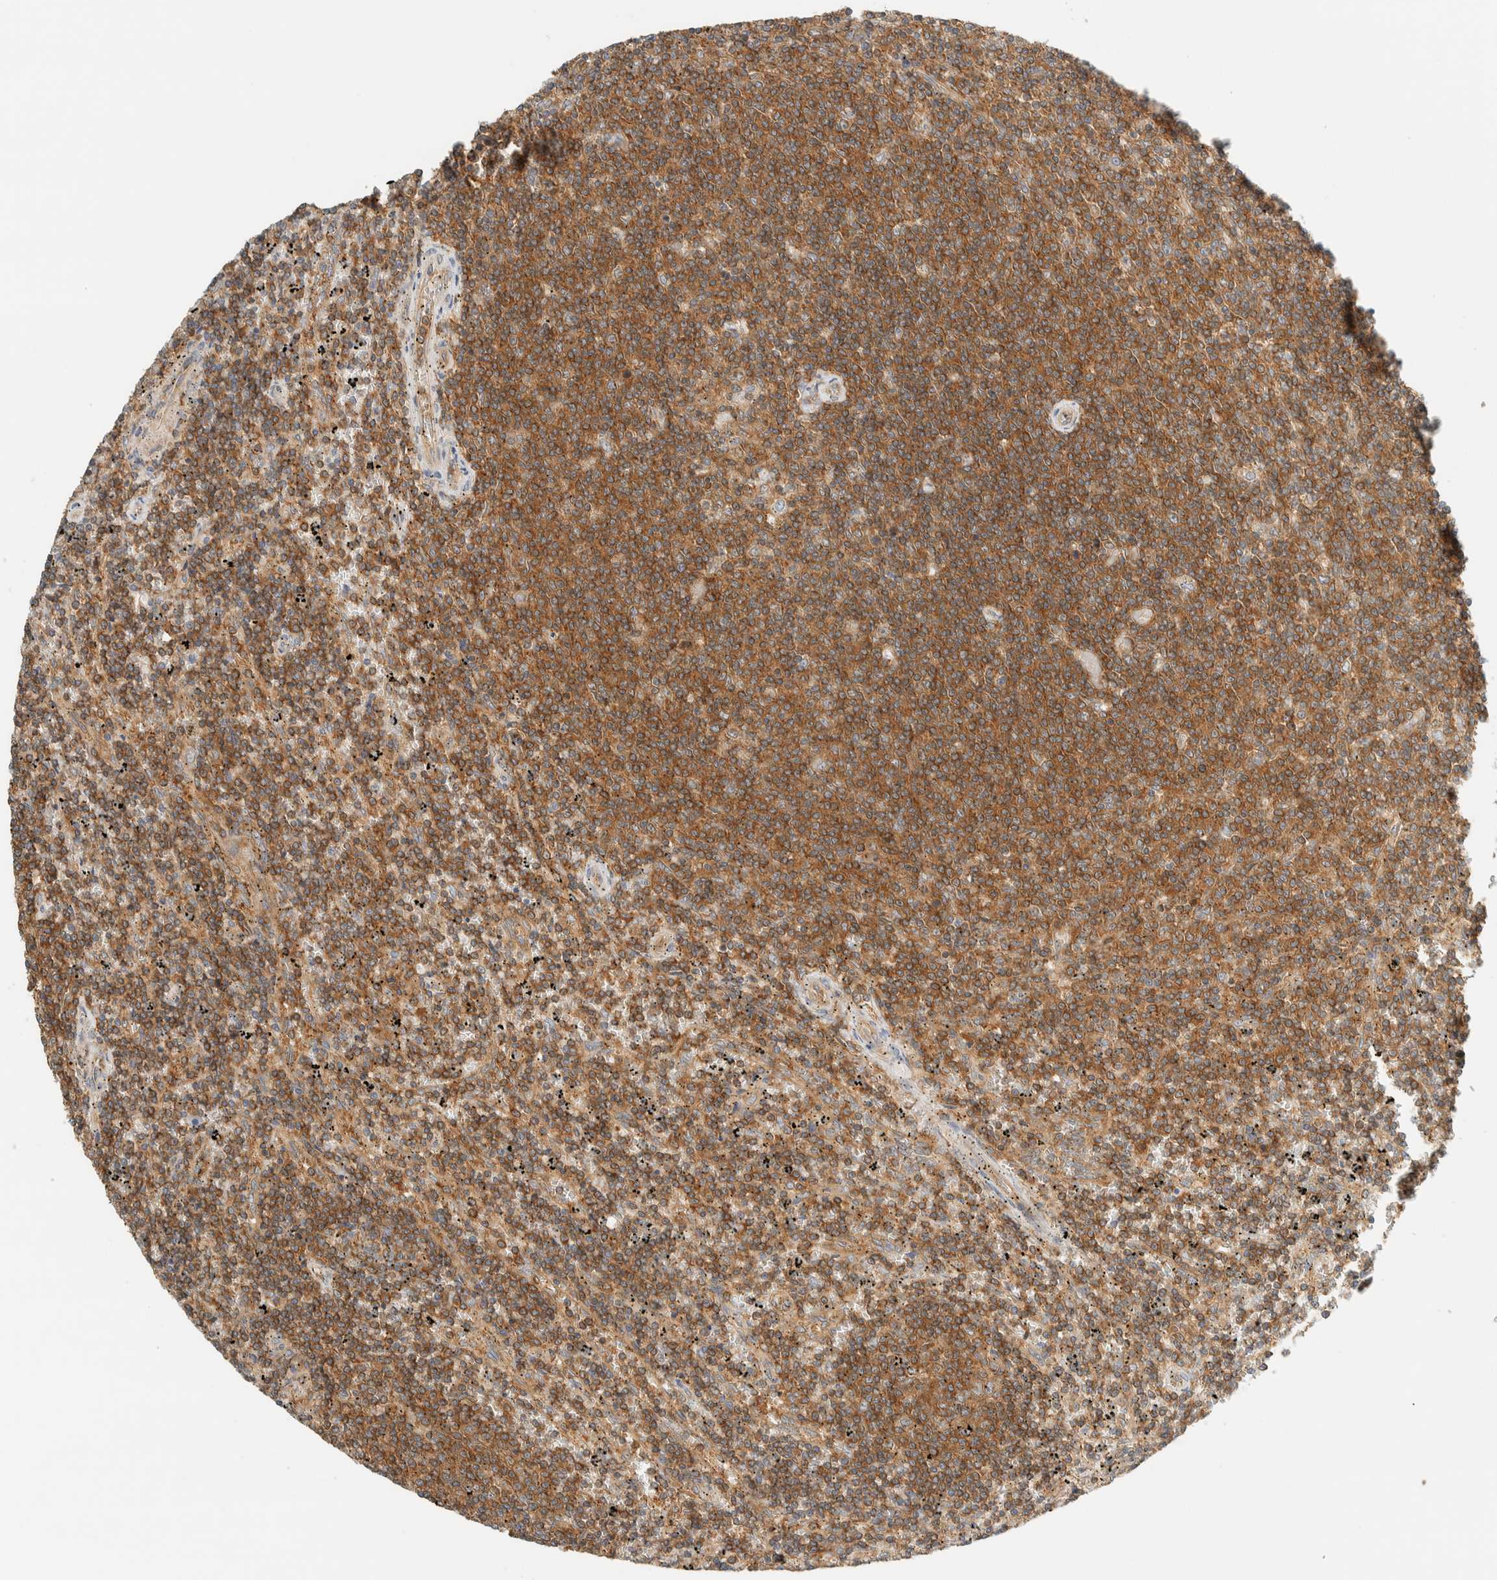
{"staining": {"intensity": "moderate", "quantity": ">75%", "location": "cytoplasmic/membranous"}, "tissue": "lymphoma", "cell_type": "Tumor cells", "image_type": "cancer", "snomed": [{"axis": "morphology", "description": "Malignant lymphoma, non-Hodgkin's type, Low grade"}, {"axis": "topography", "description": "Spleen"}], "caption": "A photomicrograph showing moderate cytoplasmic/membranous expression in approximately >75% of tumor cells in malignant lymphoma, non-Hodgkin's type (low-grade), as visualized by brown immunohistochemical staining.", "gene": "ARFGEF1", "patient": {"sex": "female", "age": 50}}